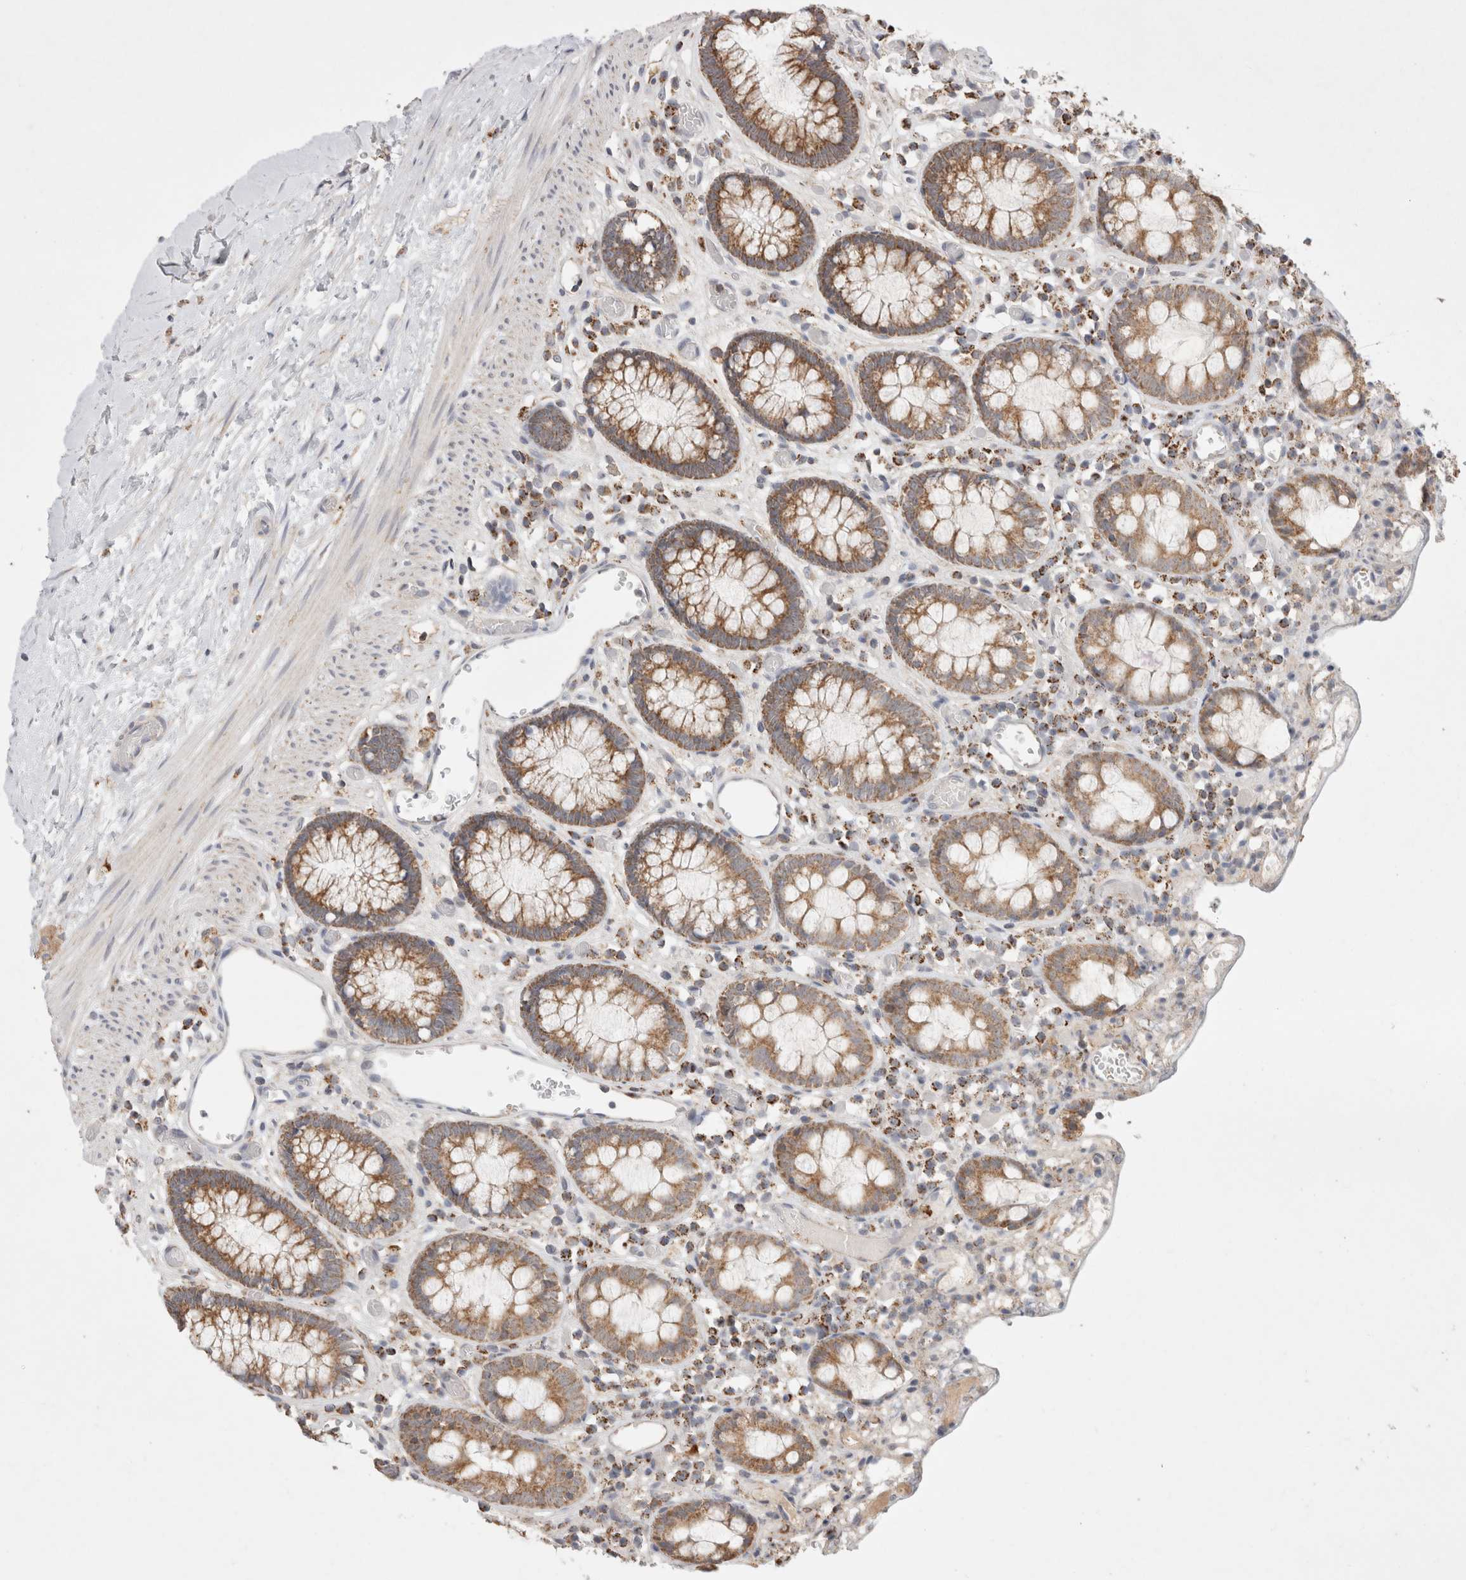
{"staining": {"intensity": "weak", "quantity": ">75%", "location": "cytoplasmic/membranous"}, "tissue": "colon", "cell_type": "Endothelial cells", "image_type": "normal", "snomed": [{"axis": "morphology", "description": "Normal tissue, NOS"}, {"axis": "topography", "description": "Colon"}], "caption": "Endothelial cells reveal low levels of weak cytoplasmic/membranous staining in approximately >75% of cells in normal colon.", "gene": "HROB", "patient": {"sex": "male", "age": 14}}